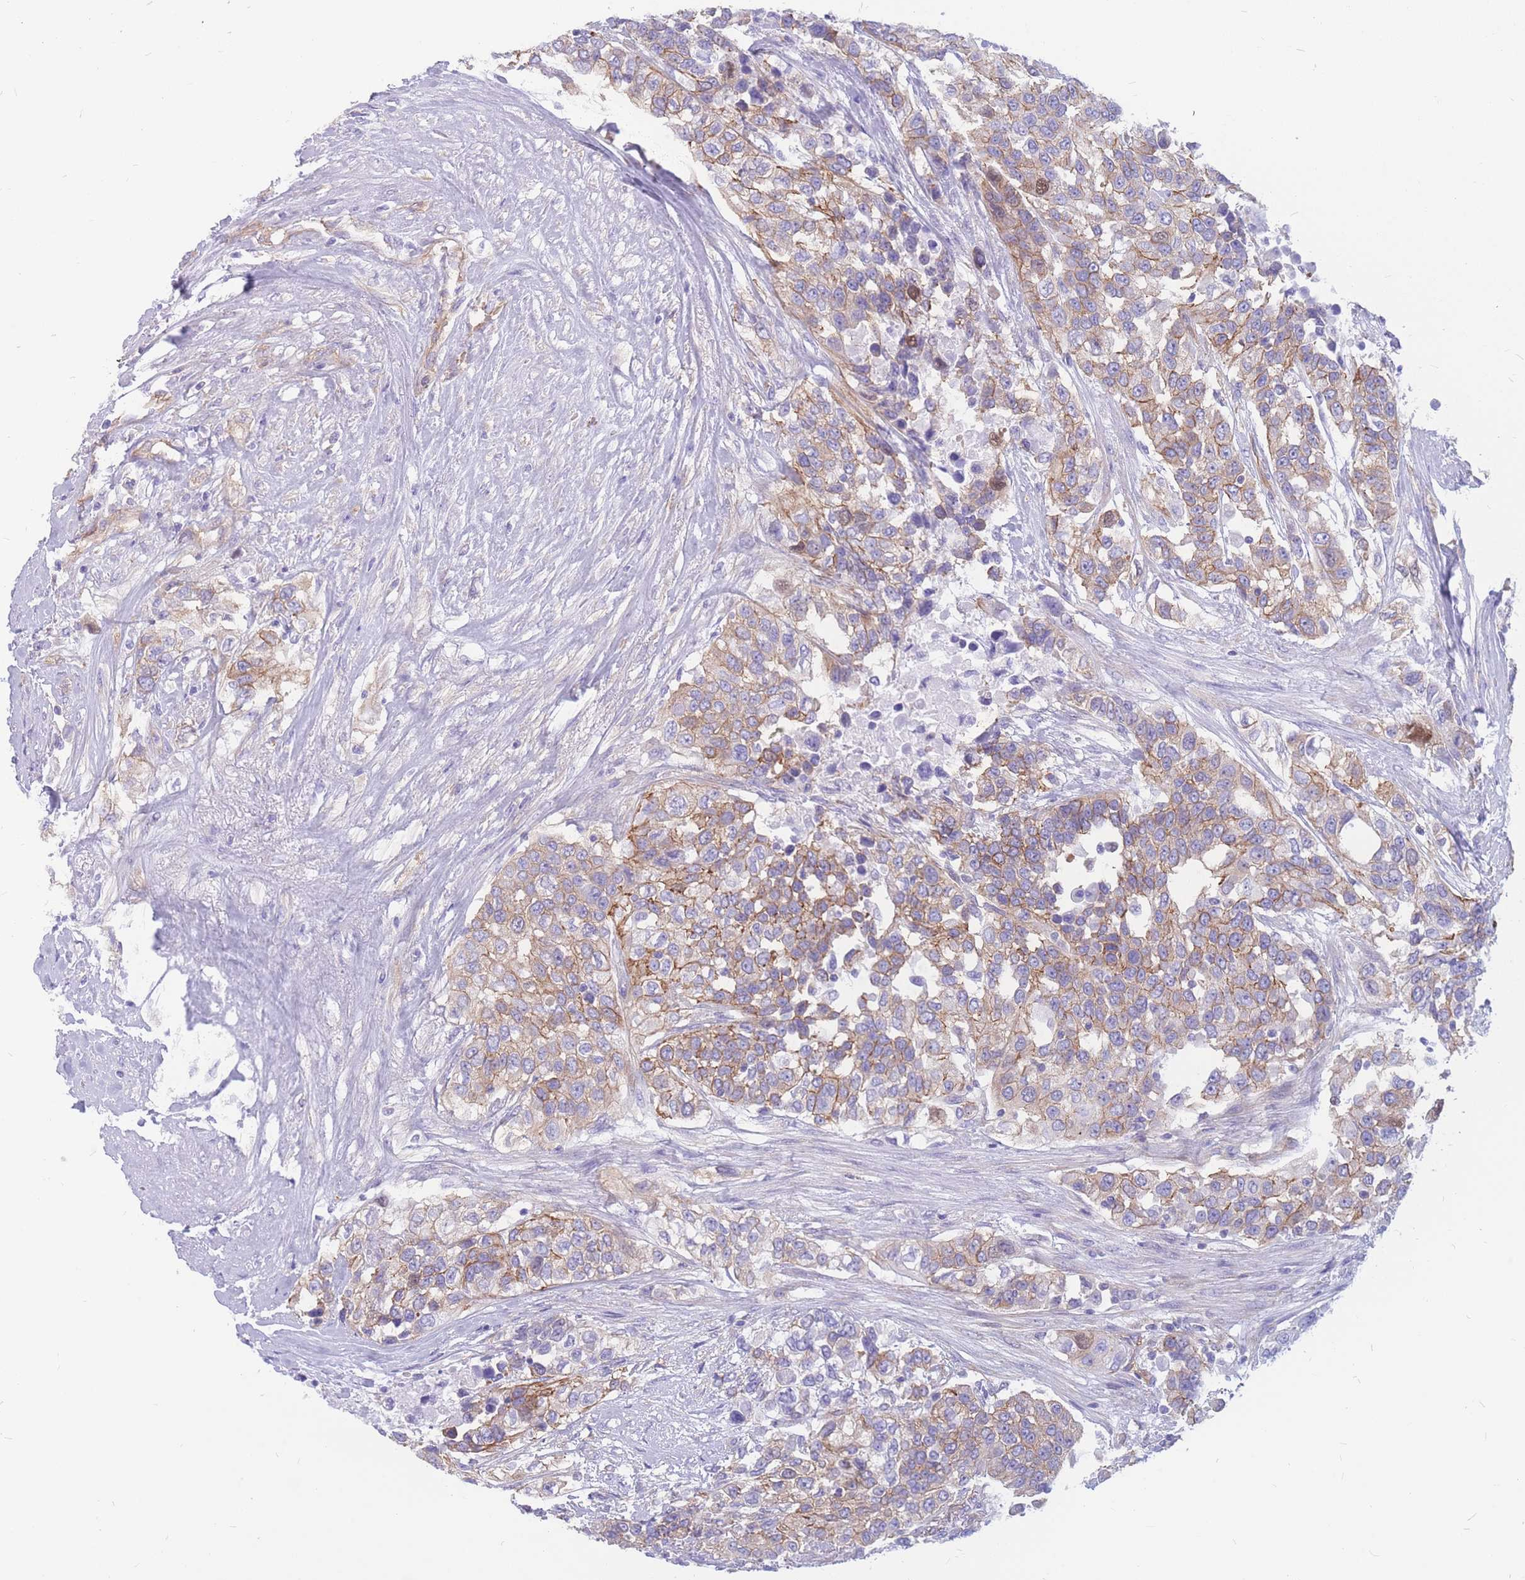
{"staining": {"intensity": "moderate", "quantity": "25%-75%", "location": "cytoplasmic/membranous"}, "tissue": "urothelial cancer", "cell_type": "Tumor cells", "image_type": "cancer", "snomed": [{"axis": "morphology", "description": "Urothelial carcinoma, High grade"}, {"axis": "topography", "description": "Urinary bladder"}], "caption": "High-magnification brightfield microscopy of urothelial cancer stained with DAB (brown) and counterstained with hematoxylin (blue). tumor cells exhibit moderate cytoplasmic/membranous positivity is seen in about25%-75% of cells.", "gene": "ADD2", "patient": {"sex": "female", "age": 80}}